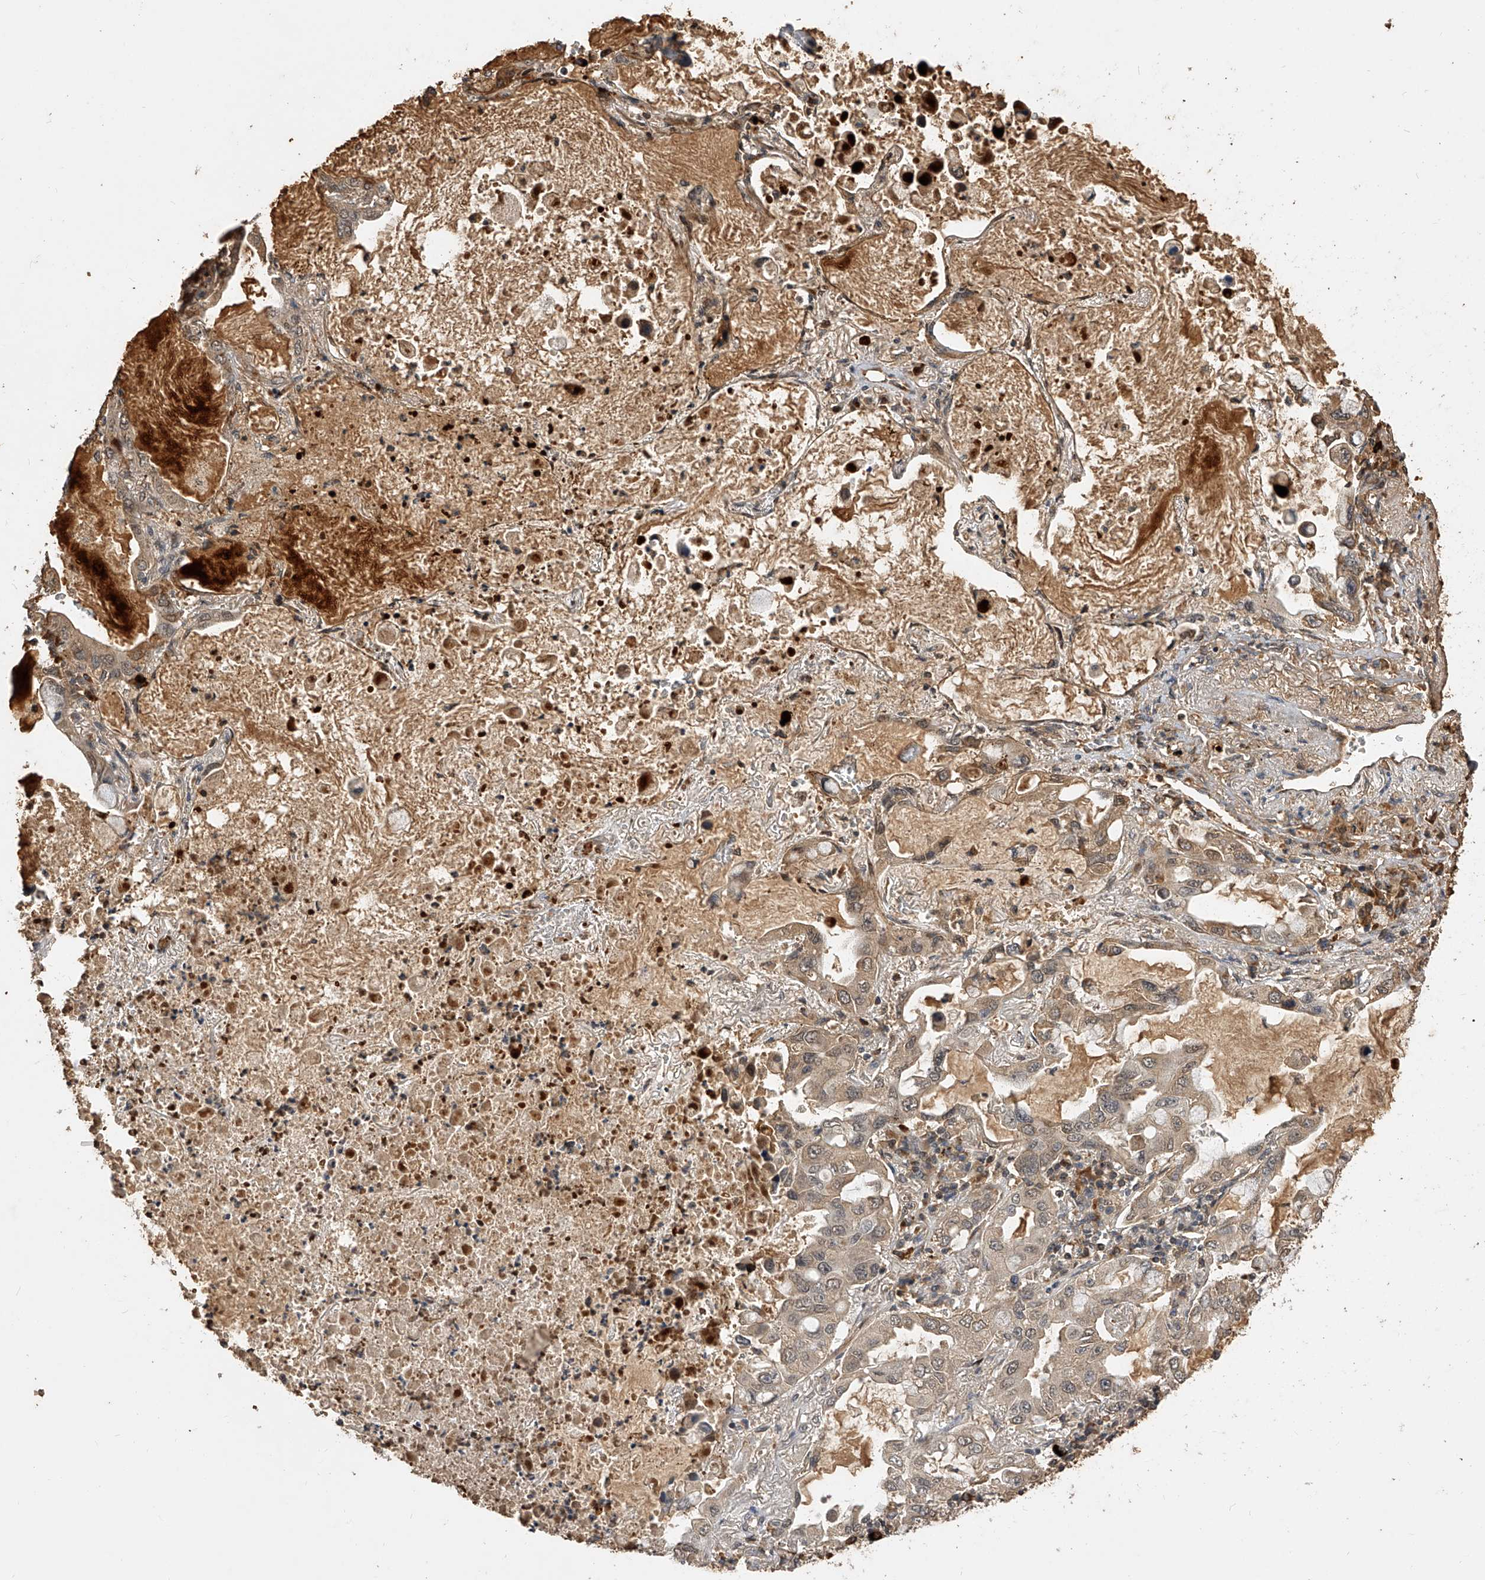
{"staining": {"intensity": "weak", "quantity": "<25%", "location": "cytoplasmic/membranous,nuclear"}, "tissue": "lung cancer", "cell_type": "Tumor cells", "image_type": "cancer", "snomed": [{"axis": "morphology", "description": "Adenocarcinoma, NOS"}, {"axis": "topography", "description": "Lung"}], "caption": "Tumor cells are negative for protein expression in human adenocarcinoma (lung). The staining was performed using DAB (3,3'-diaminobenzidine) to visualize the protein expression in brown, while the nuclei were stained in blue with hematoxylin (Magnification: 20x).", "gene": "CFAP410", "patient": {"sex": "male", "age": 64}}